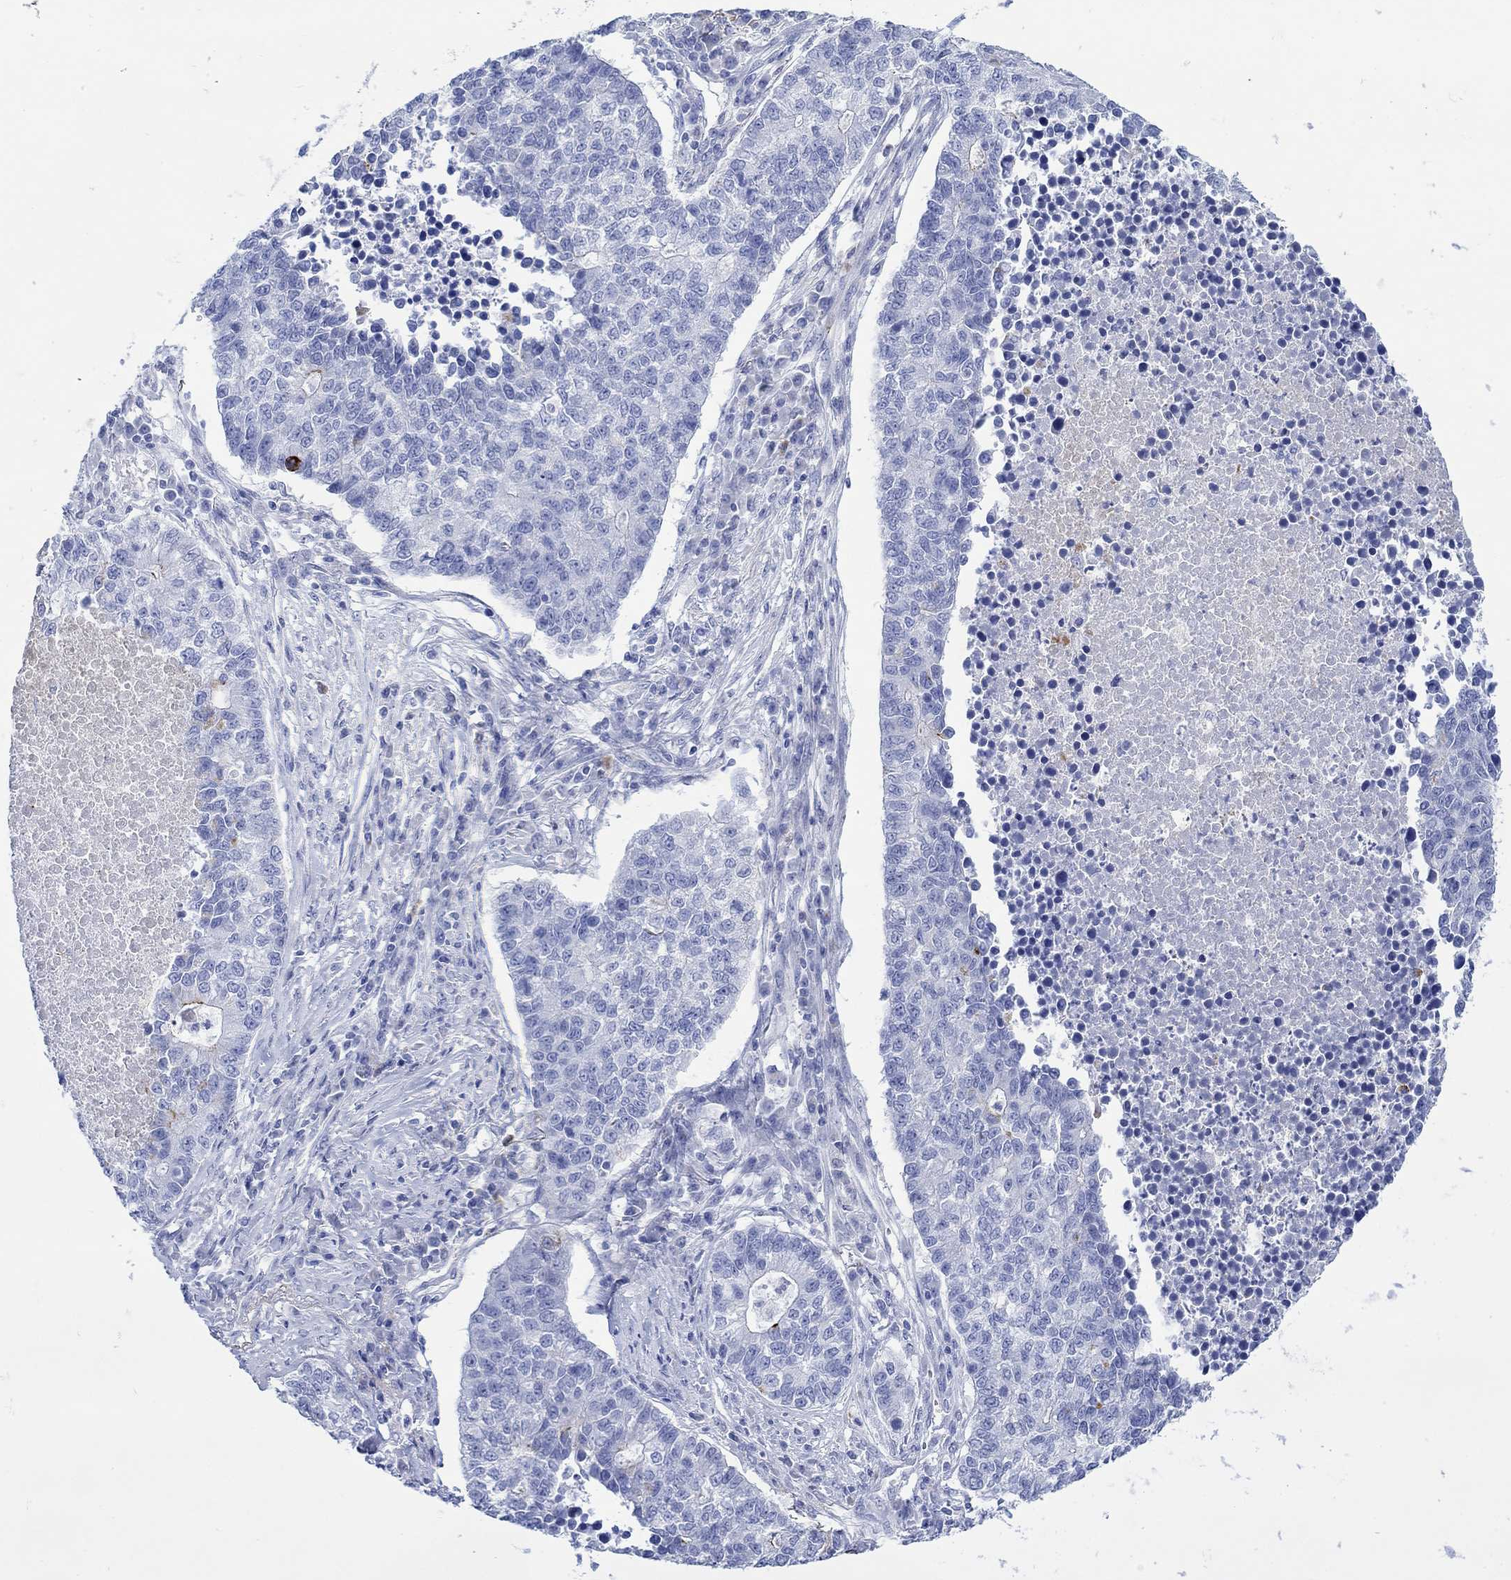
{"staining": {"intensity": "strong", "quantity": "<25%", "location": "cytoplasmic/membranous"}, "tissue": "lung cancer", "cell_type": "Tumor cells", "image_type": "cancer", "snomed": [{"axis": "morphology", "description": "Adenocarcinoma, NOS"}, {"axis": "topography", "description": "Lung"}], "caption": "Immunohistochemical staining of lung cancer (adenocarcinoma) reveals medium levels of strong cytoplasmic/membranous protein positivity in about <25% of tumor cells.", "gene": "ANKMY1", "patient": {"sex": "male", "age": 57}}